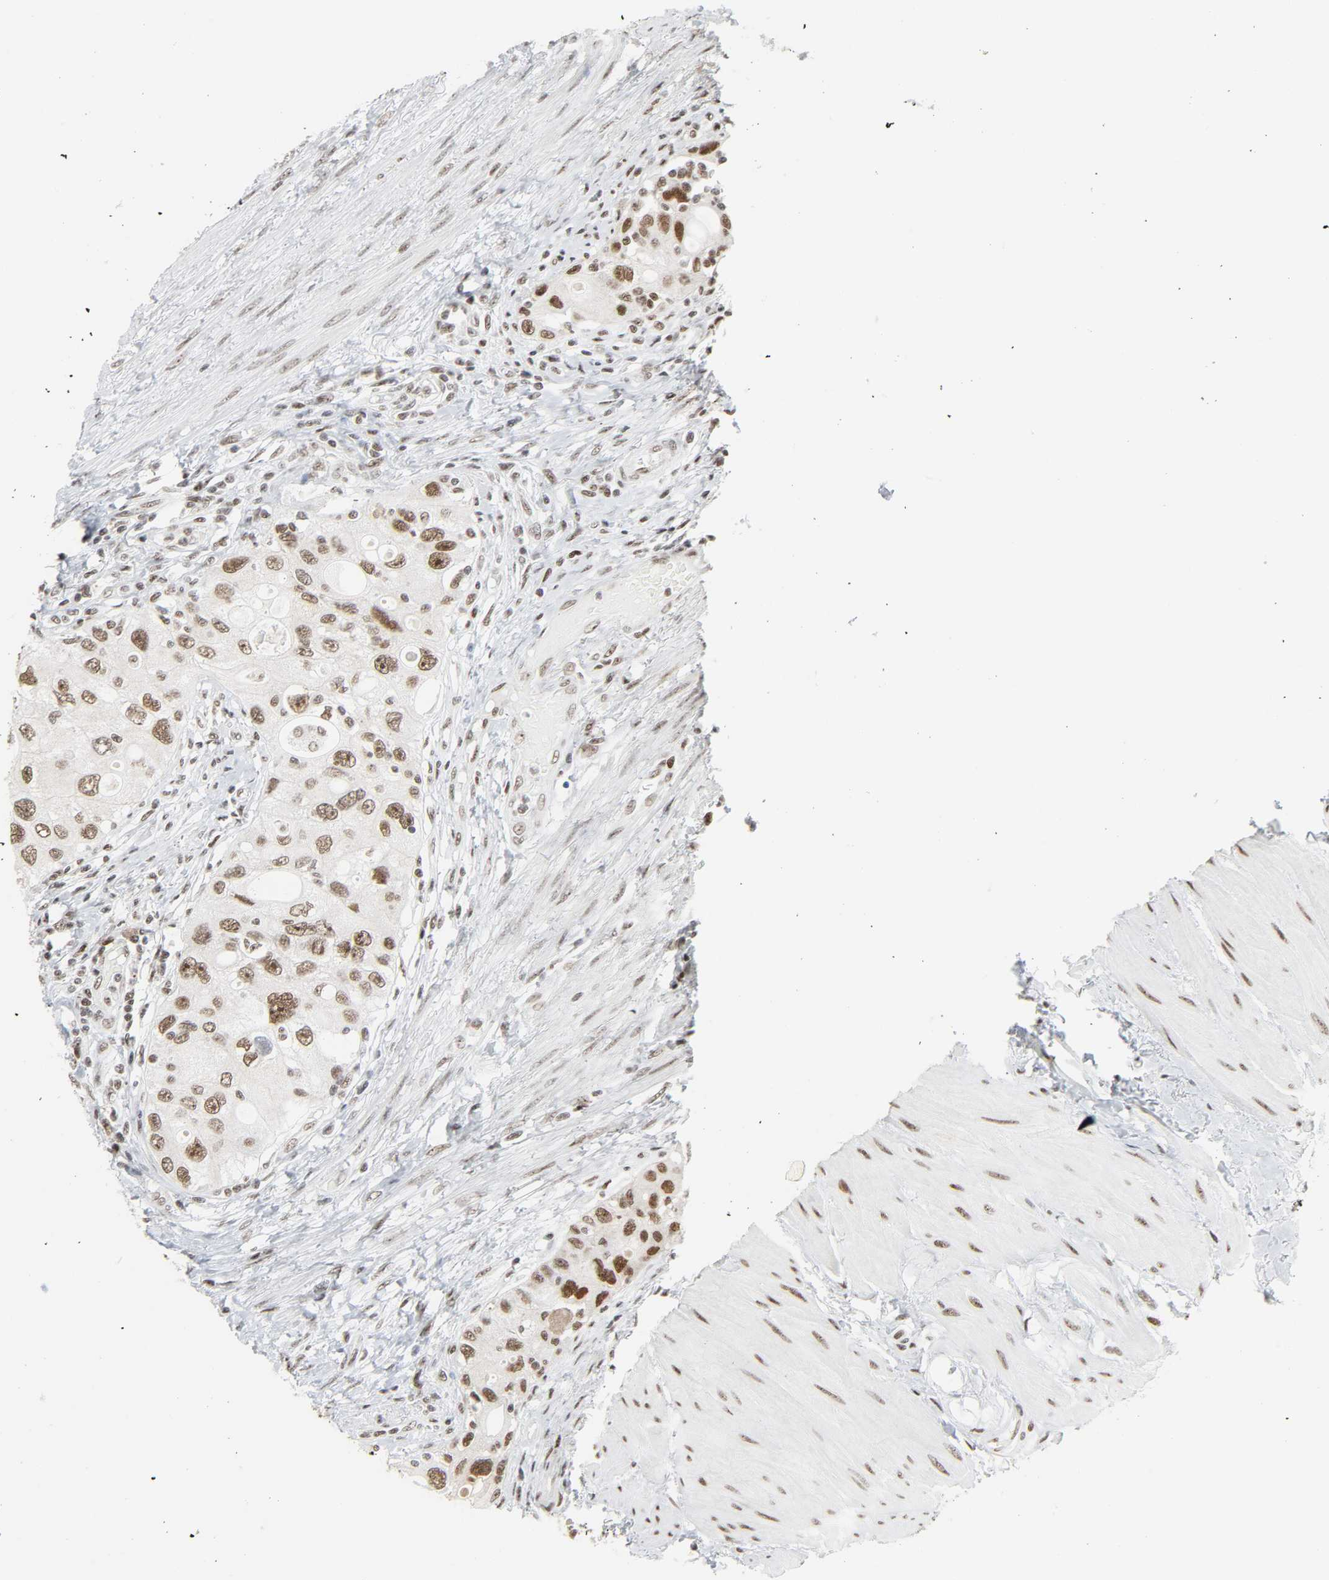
{"staining": {"intensity": "moderate", "quantity": ">75%", "location": "nuclear"}, "tissue": "urothelial cancer", "cell_type": "Tumor cells", "image_type": "cancer", "snomed": [{"axis": "morphology", "description": "Urothelial carcinoma, High grade"}, {"axis": "topography", "description": "Urinary bladder"}], "caption": "The histopathology image exhibits immunohistochemical staining of high-grade urothelial carcinoma. There is moderate nuclear positivity is seen in approximately >75% of tumor cells.", "gene": "CDK7", "patient": {"sex": "female", "age": 56}}